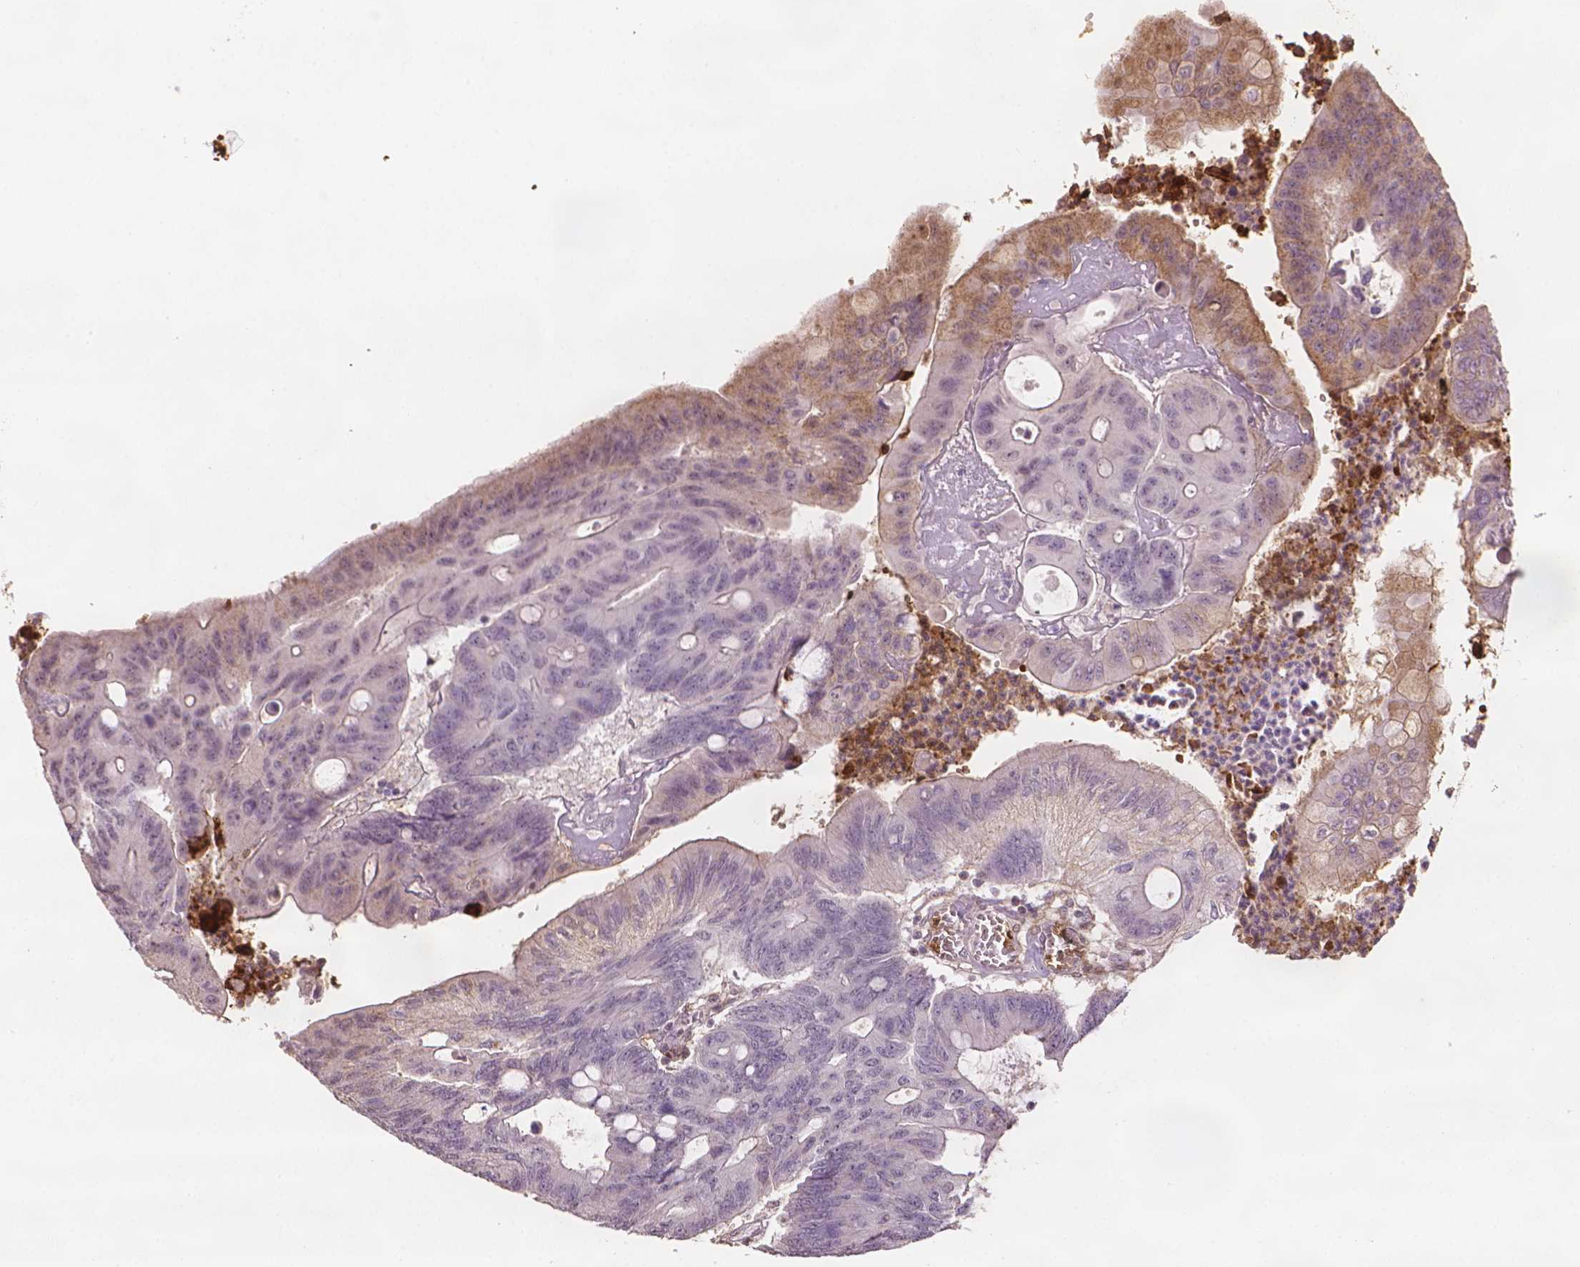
{"staining": {"intensity": "moderate", "quantity": "<25%", "location": "cytoplasmic/membranous"}, "tissue": "colorectal cancer", "cell_type": "Tumor cells", "image_type": "cancer", "snomed": [{"axis": "morphology", "description": "Adenocarcinoma, NOS"}, {"axis": "topography", "description": "Colon"}], "caption": "A low amount of moderate cytoplasmic/membranous staining is appreciated in approximately <25% of tumor cells in colorectal adenocarcinoma tissue.", "gene": "DCN", "patient": {"sex": "male", "age": 65}}